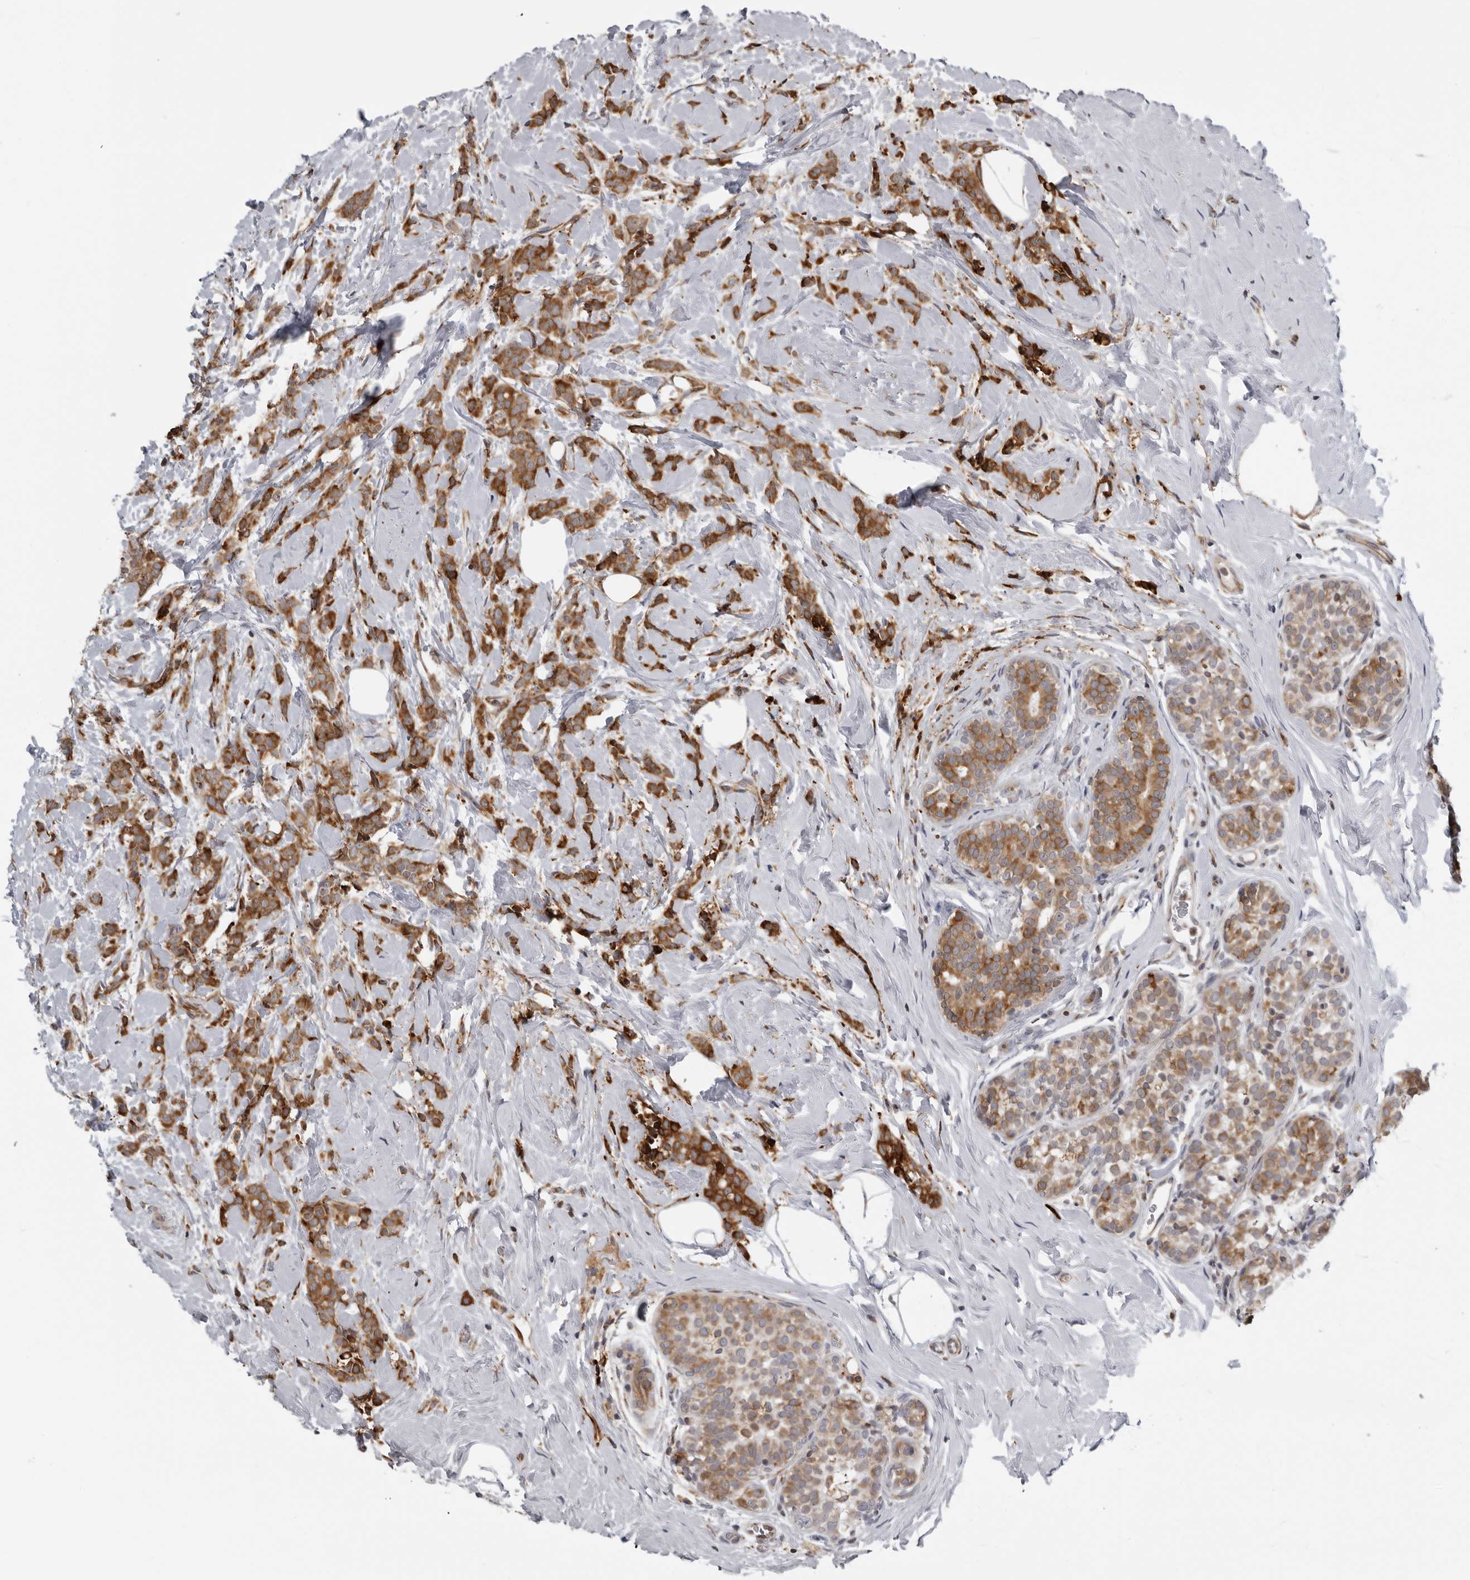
{"staining": {"intensity": "moderate", "quantity": ">75%", "location": "cytoplasmic/membranous"}, "tissue": "breast cancer", "cell_type": "Tumor cells", "image_type": "cancer", "snomed": [{"axis": "morphology", "description": "Lobular carcinoma, in situ"}, {"axis": "morphology", "description": "Lobular carcinoma"}, {"axis": "topography", "description": "Breast"}], "caption": "The micrograph exhibits a brown stain indicating the presence of a protein in the cytoplasmic/membranous of tumor cells in breast cancer (lobular carcinoma). (DAB IHC, brown staining for protein, blue staining for nuclei).", "gene": "ALPK2", "patient": {"sex": "female", "age": 41}}